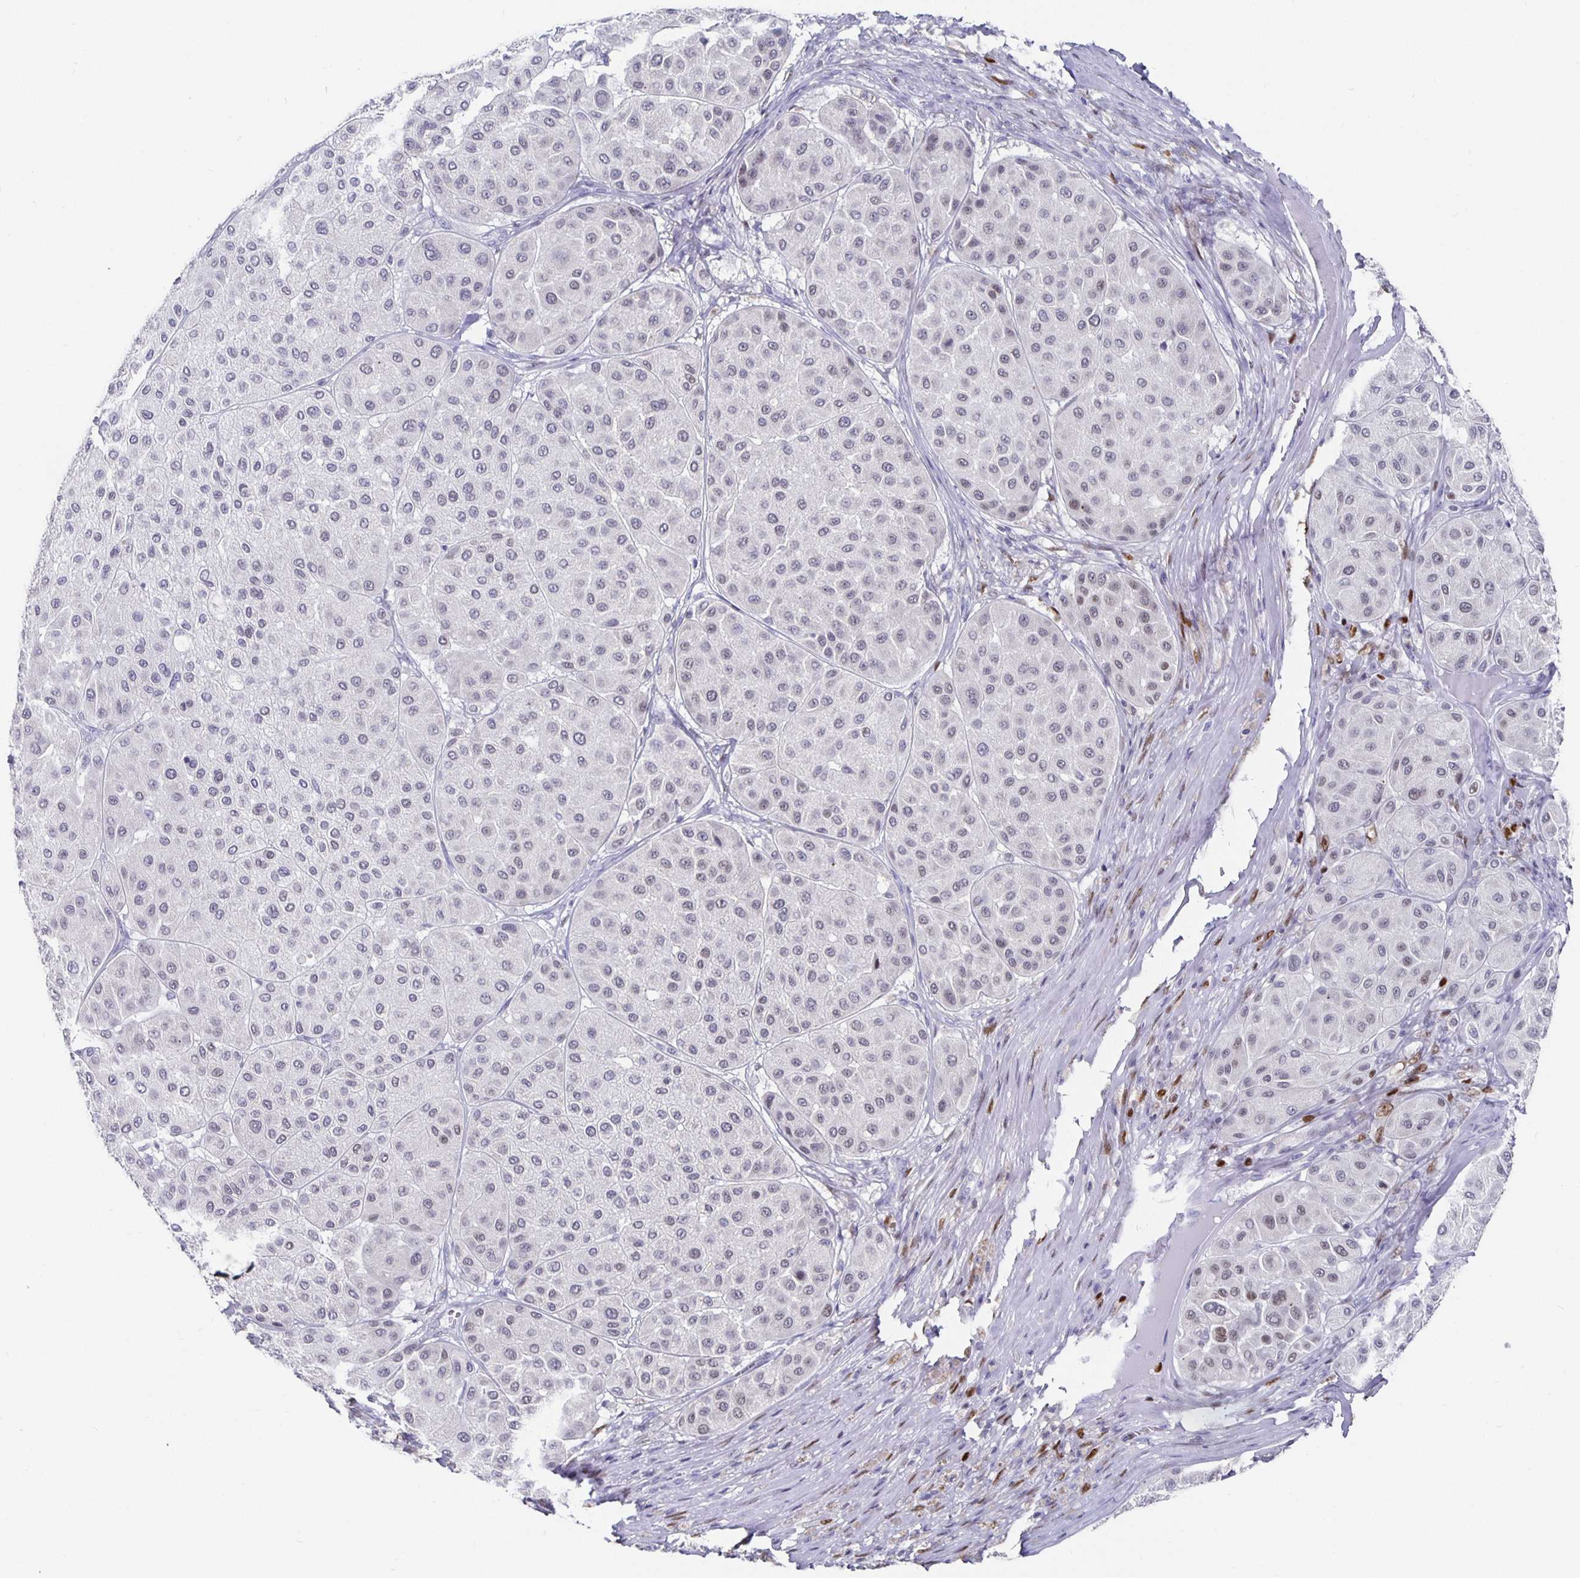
{"staining": {"intensity": "negative", "quantity": "none", "location": "none"}, "tissue": "melanoma", "cell_type": "Tumor cells", "image_type": "cancer", "snomed": [{"axis": "morphology", "description": "Malignant melanoma, Metastatic site"}, {"axis": "topography", "description": "Smooth muscle"}], "caption": "Immunohistochemistry of melanoma exhibits no staining in tumor cells.", "gene": "RUNX2", "patient": {"sex": "male", "age": 41}}